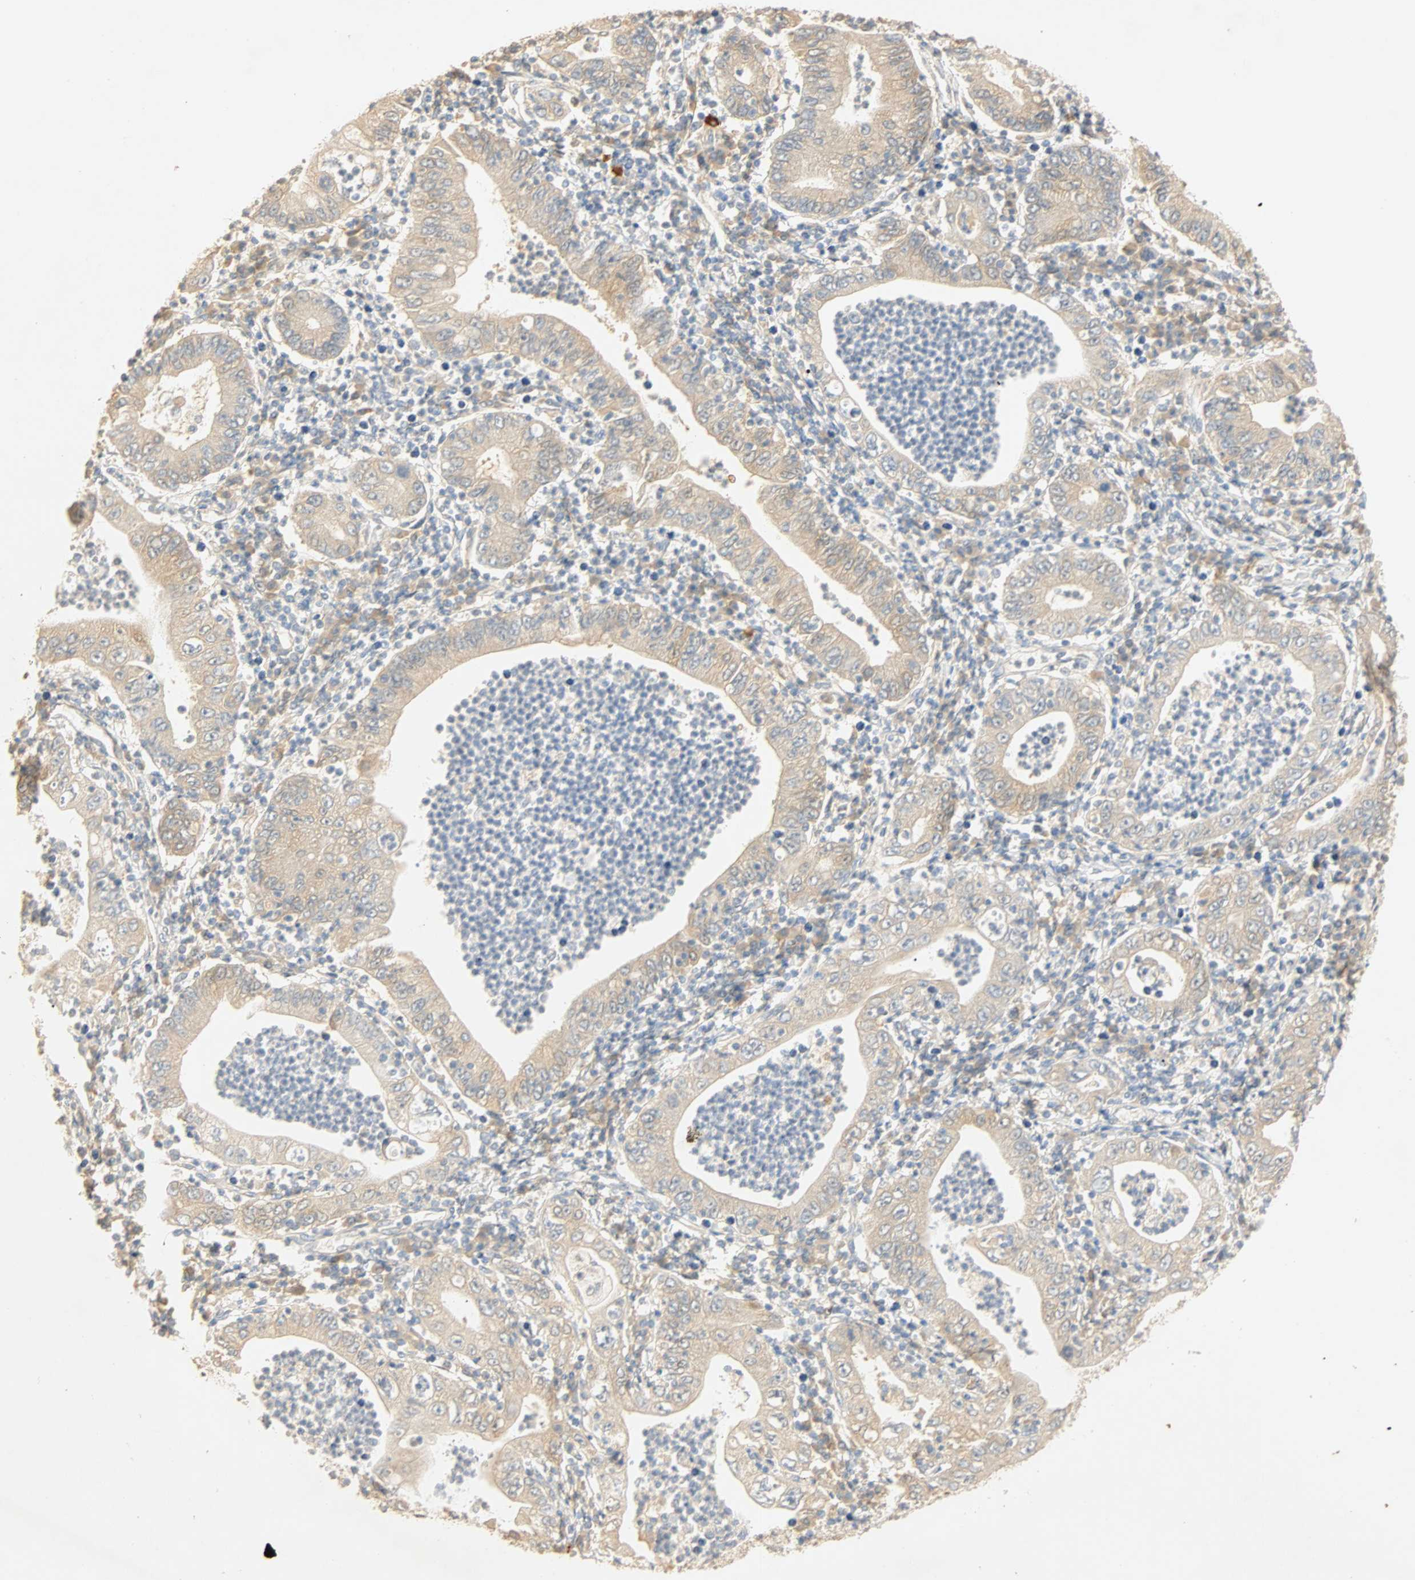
{"staining": {"intensity": "weak", "quantity": "25%-75%", "location": "cytoplasmic/membranous"}, "tissue": "stomach cancer", "cell_type": "Tumor cells", "image_type": "cancer", "snomed": [{"axis": "morphology", "description": "Normal tissue, NOS"}, {"axis": "morphology", "description": "Adenocarcinoma, NOS"}, {"axis": "topography", "description": "Esophagus"}, {"axis": "topography", "description": "Stomach, upper"}, {"axis": "topography", "description": "Peripheral nerve tissue"}], "caption": "Human adenocarcinoma (stomach) stained with a protein marker displays weak staining in tumor cells.", "gene": "SELENBP1", "patient": {"sex": "male", "age": 62}}